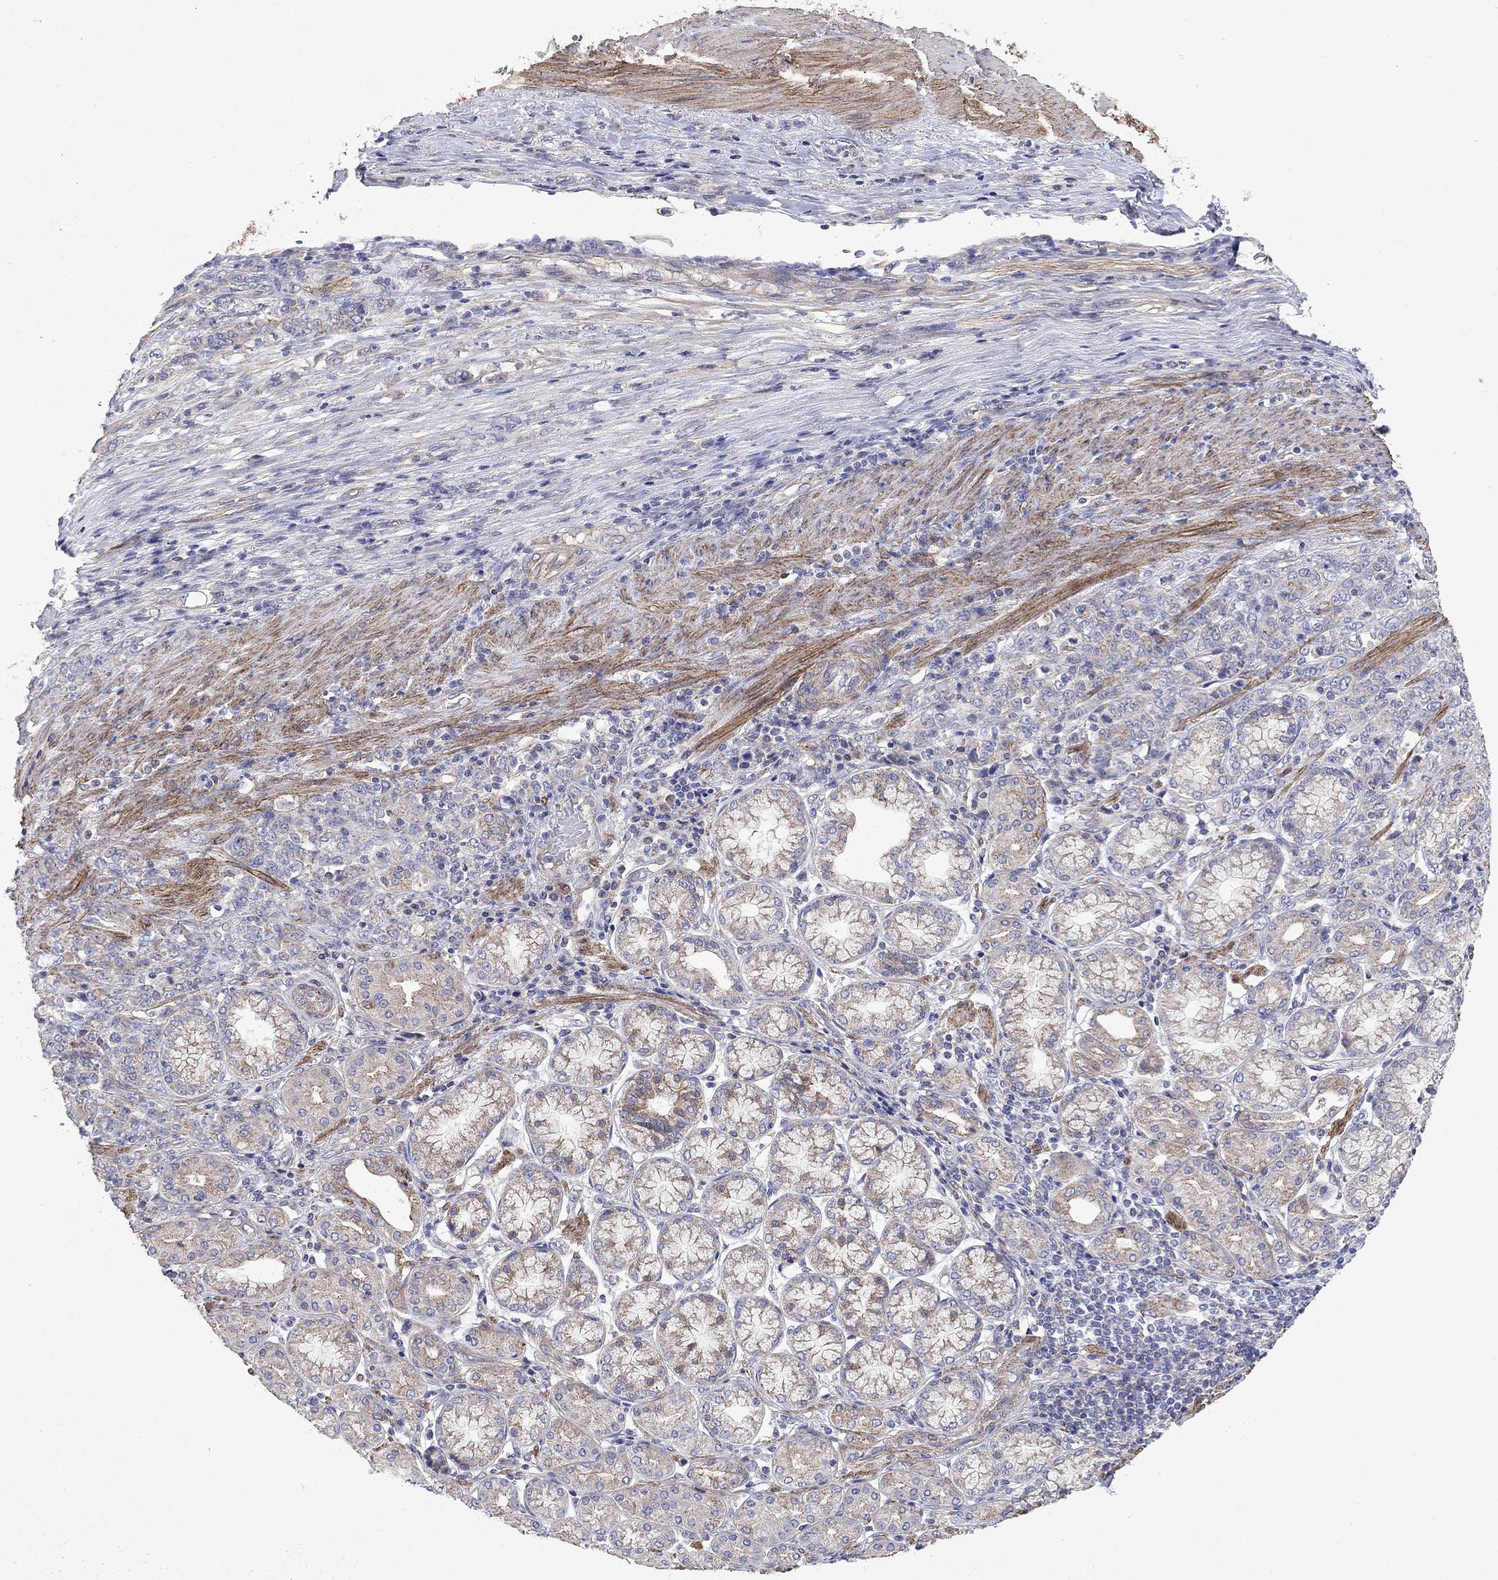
{"staining": {"intensity": "weak", "quantity": "25%-75%", "location": "cytoplasmic/membranous"}, "tissue": "stomach cancer", "cell_type": "Tumor cells", "image_type": "cancer", "snomed": [{"axis": "morphology", "description": "Normal tissue, NOS"}, {"axis": "morphology", "description": "Adenocarcinoma, NOS"}, {"axis": "topography", "description": "Stomach"}], "caption": "Weak cytoplasmic/membranous staining for a protein is appreciated in about 25%-75% of tumor cells of stomach cancer using IHC.", "gene": "DTNA", "patient": {"sex": "female", "age": 79}}